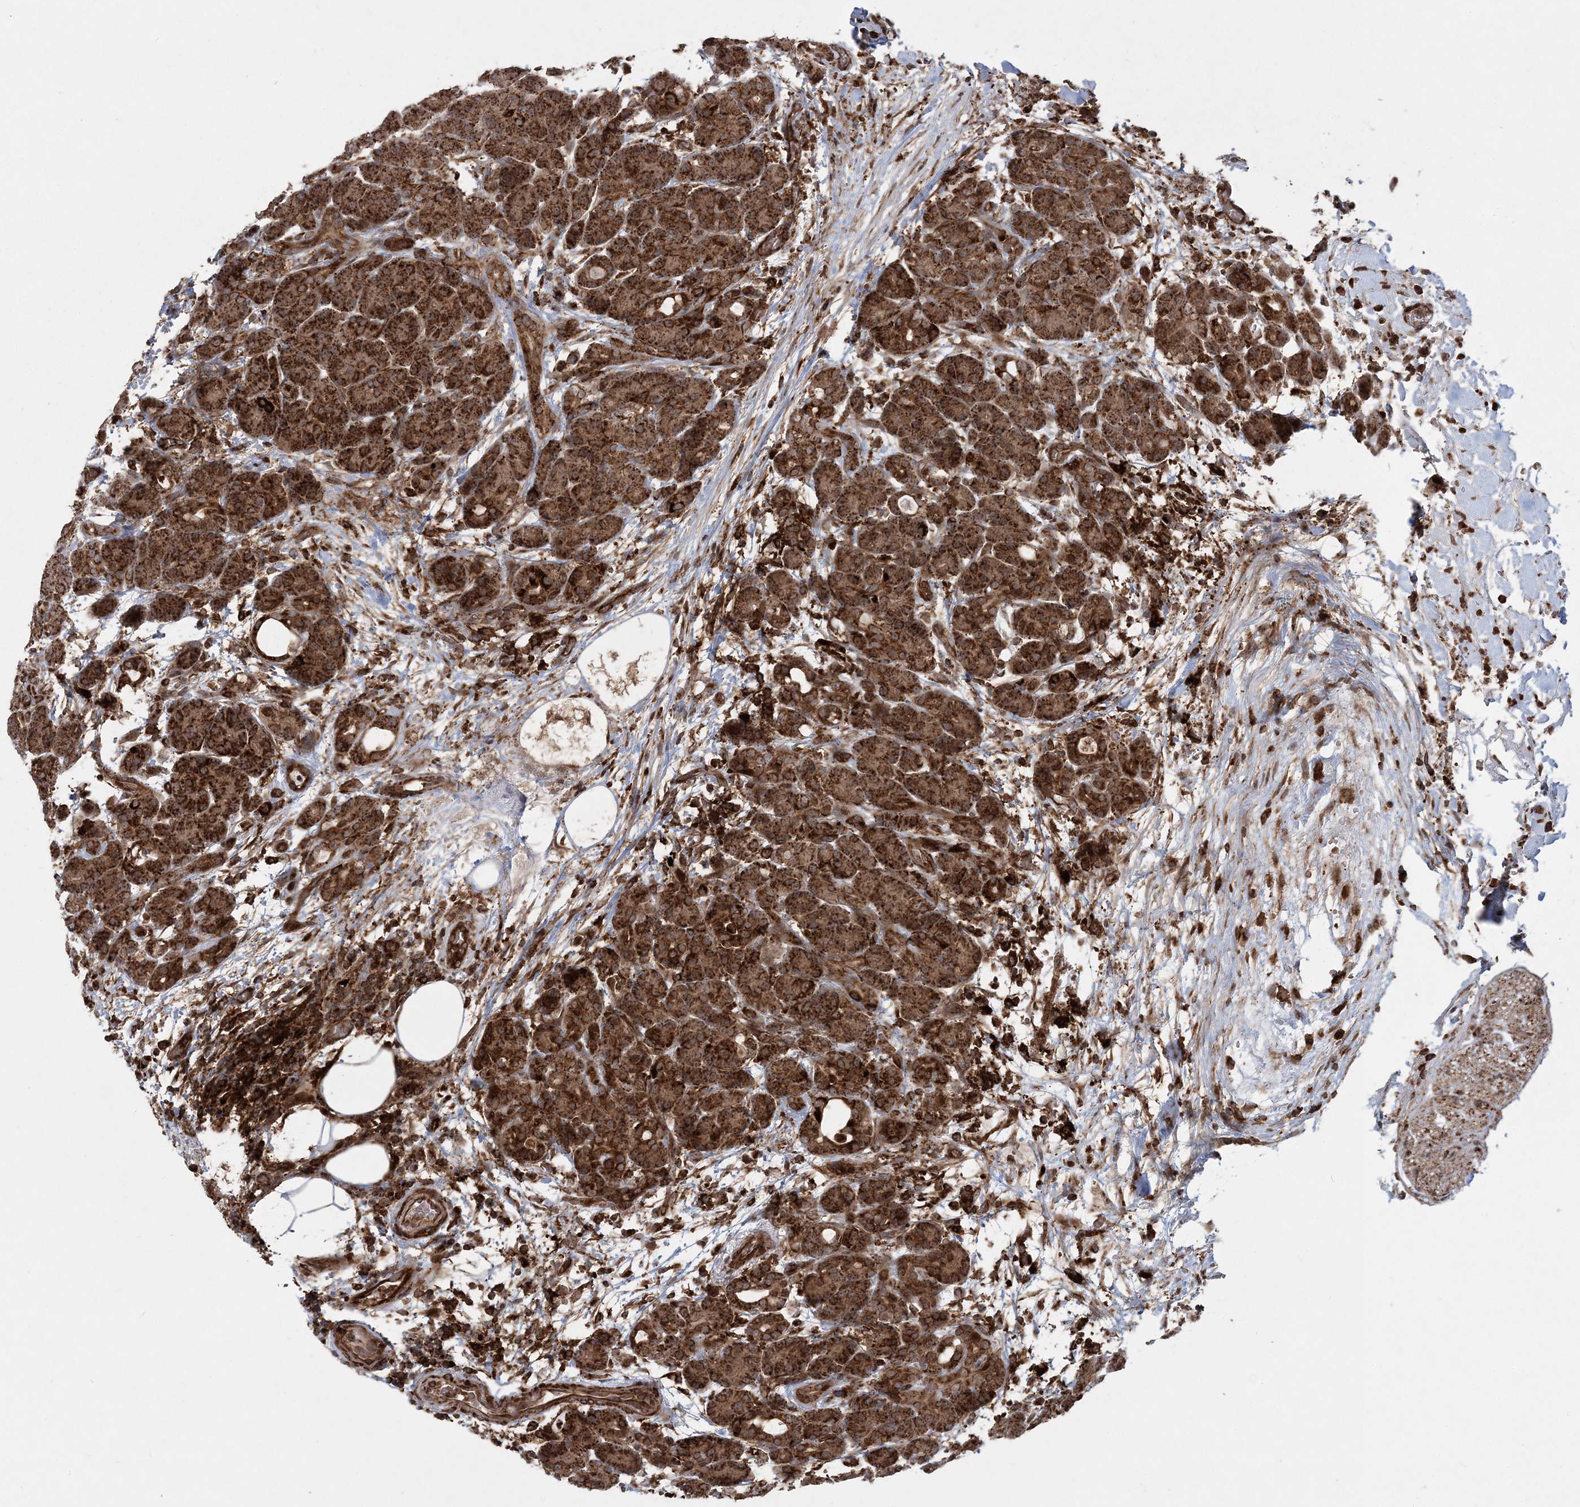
{"staining": {"intensity": "strong", "quantity": ">75%", "location": "cytoplasmic/membranous"}, "tissue": "pancreas", "cell_type": "Exocrine glandular cells", "image_type": "normal", "snomed": [{"axis": "morphology", "description": "Normal tissue, NOS"}, {"axis": "topography", "description": "Pancreas"}], "caption": "An immunohistochemistry photomicrograph of benign tissue is shown. Protein staining in brown highlights strong cytoplasmic/membranous positivity in pancreas within exocrine glandular cells. (DAB IHC with brightfield microscopy, high magnification).", "gene": "LRPPRC", "patient": {"sex": "male", "age": 63}}